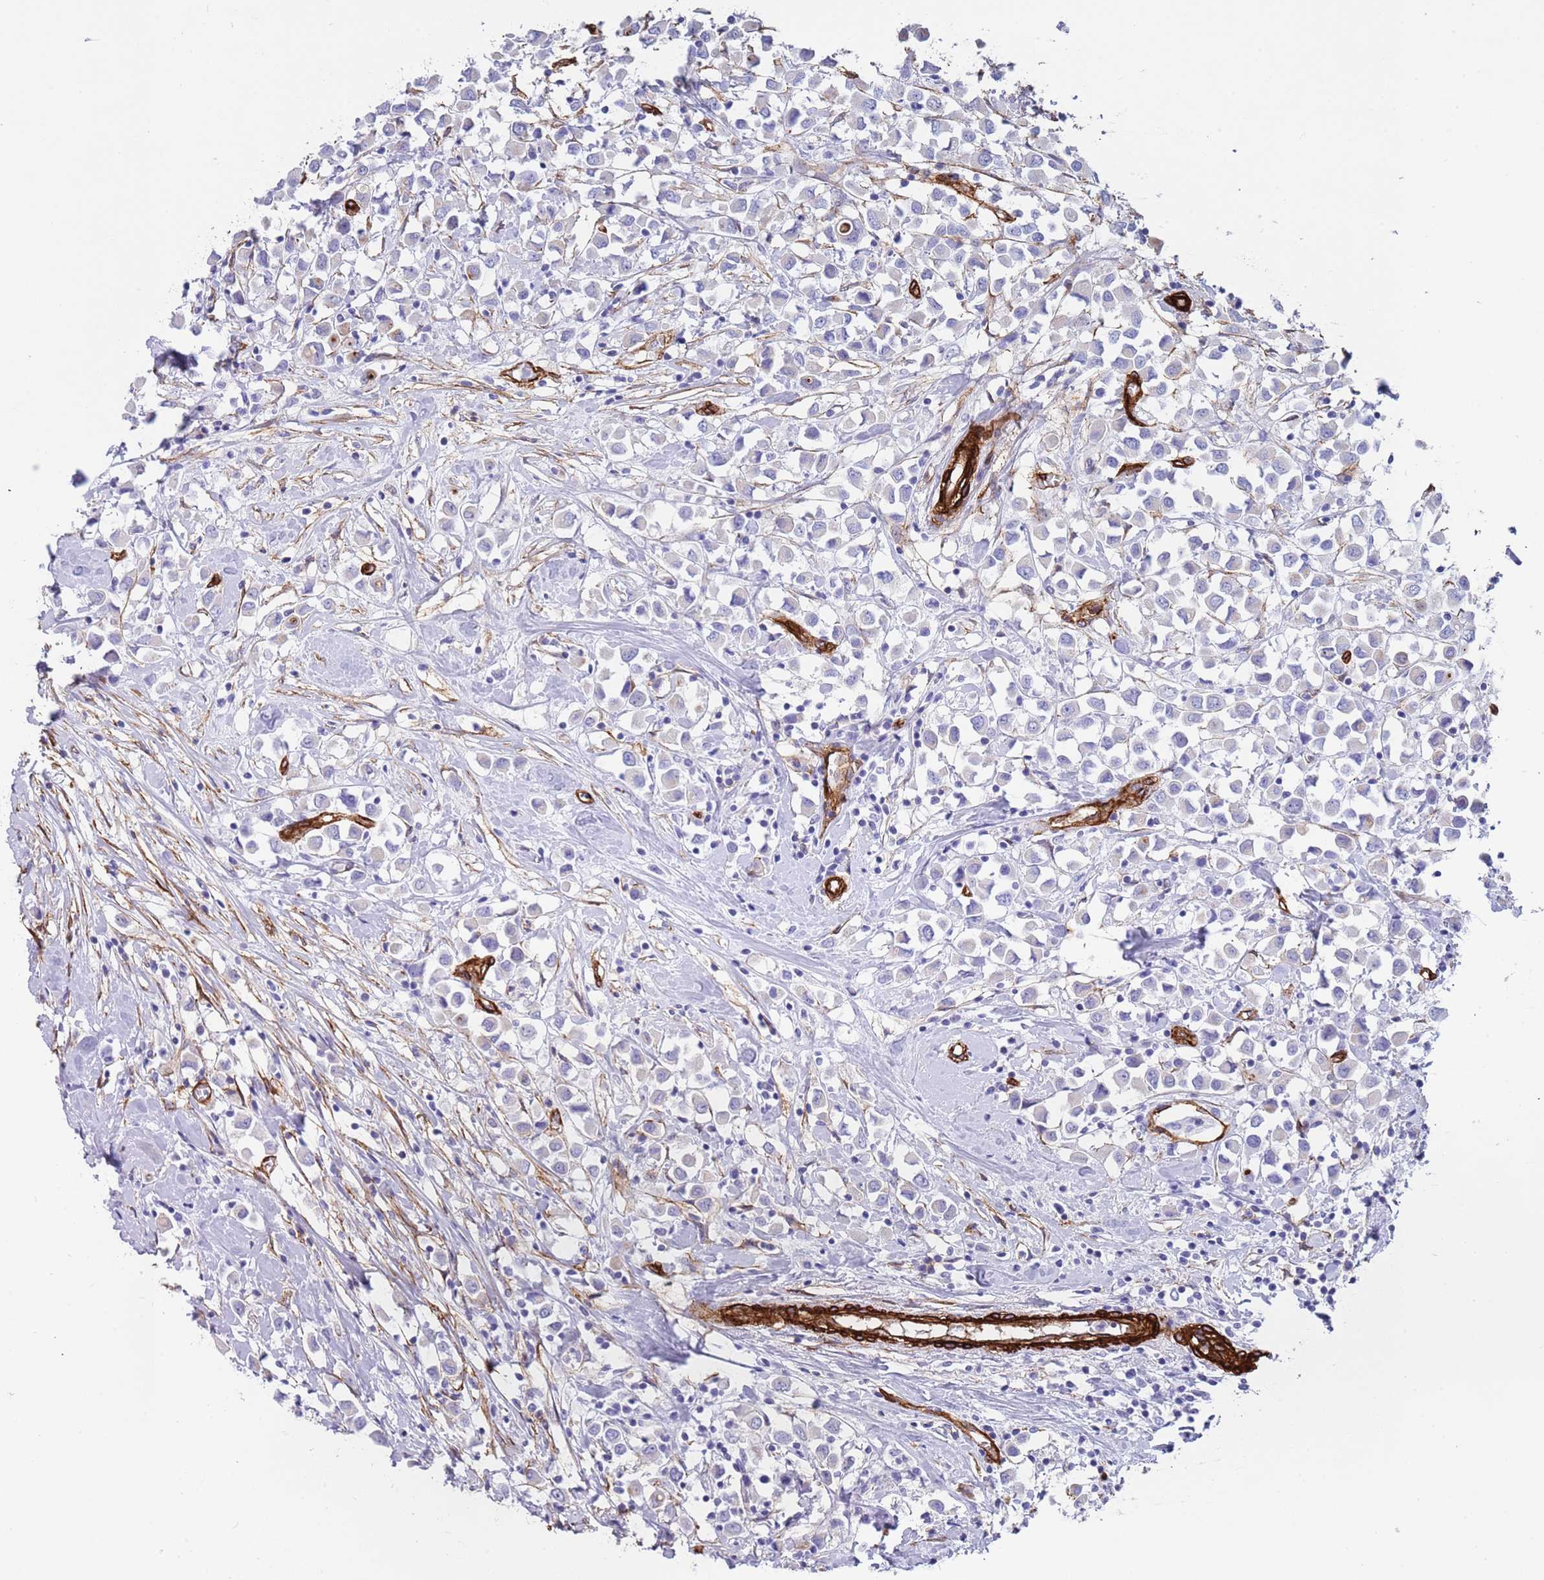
{"staining": {"intensity": "negative", "quantity": "none", "location": "none"}, "tissue": "breast cancer", "cell_type": "Tumor cells", "image_type": "cancer", "snomed": [{"axis": "morphology", "description": "Duct carcinoma"}, {"axis": "topography", "description": "Breast"}], "caption": "A high-resolution micrograph shows immunohistochemistry (IHC) staining of breast cancer, which reveals no significant positivity in tumor cells.", "gene": "CAV2", "patient": {"sex": "female", "age": 61}}